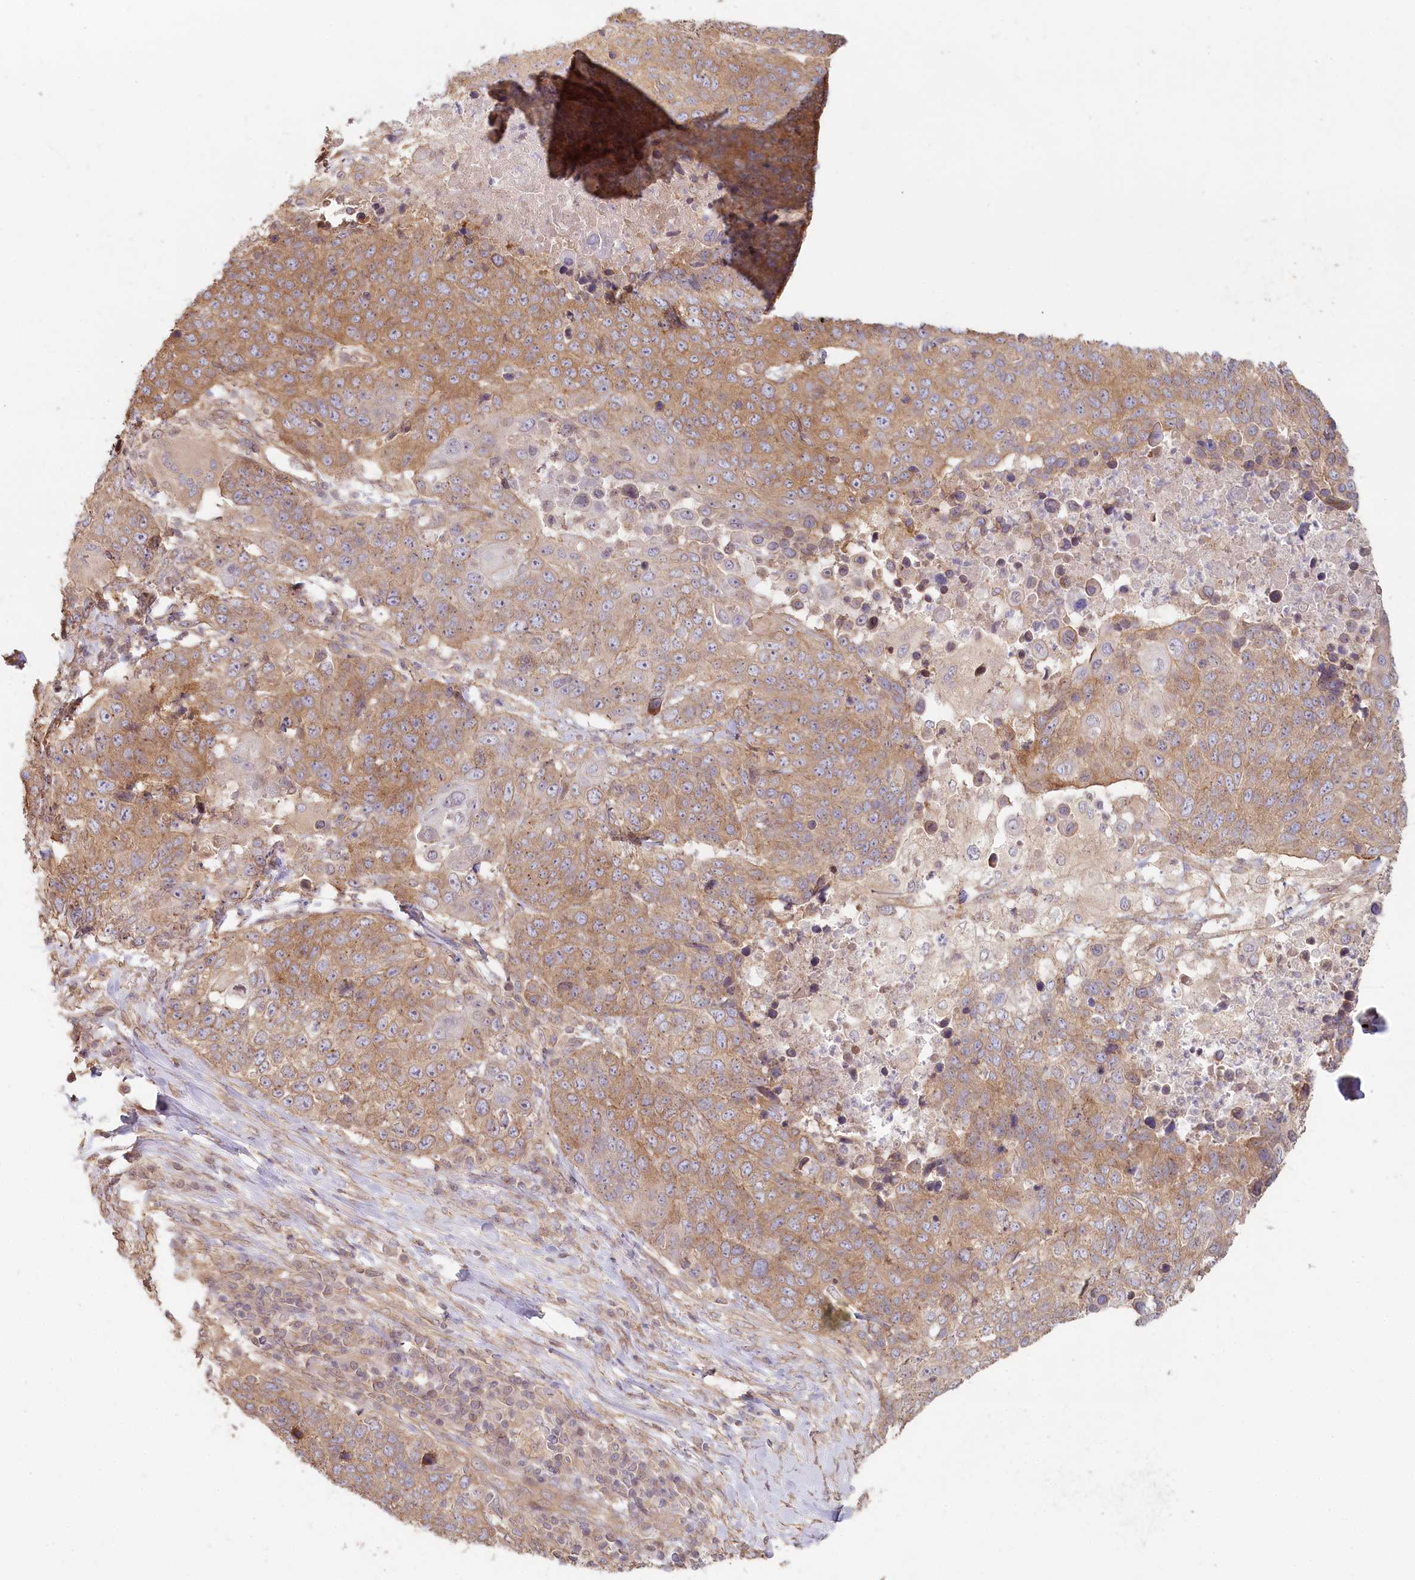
{"staining": {"intensity": "moderate", "quantity": ">75%", "location": "cytoplasmic/membranous"}, "tissue": "lung cancer", "cell_type": "Tumor cells", "image_type": "cancer", "snomed": [{"axis": "morphology", "description": "Normal tissue, NOS"}, {"axis": "morphology", "description": "Squamous cell carcinoma, NOS"}, {"axis": "topography", "description": "Lymph node"}, {"axis": "topography", "description": "Lung"}], "caption": "Protein staining demonstrates moderate cytoplasmic/membranous positivity in approximately >75% of tumor cells in squamous cell carcinoma (lung).", "gene": "TCHP", "patient": {"sex": "male", "age": 66}}